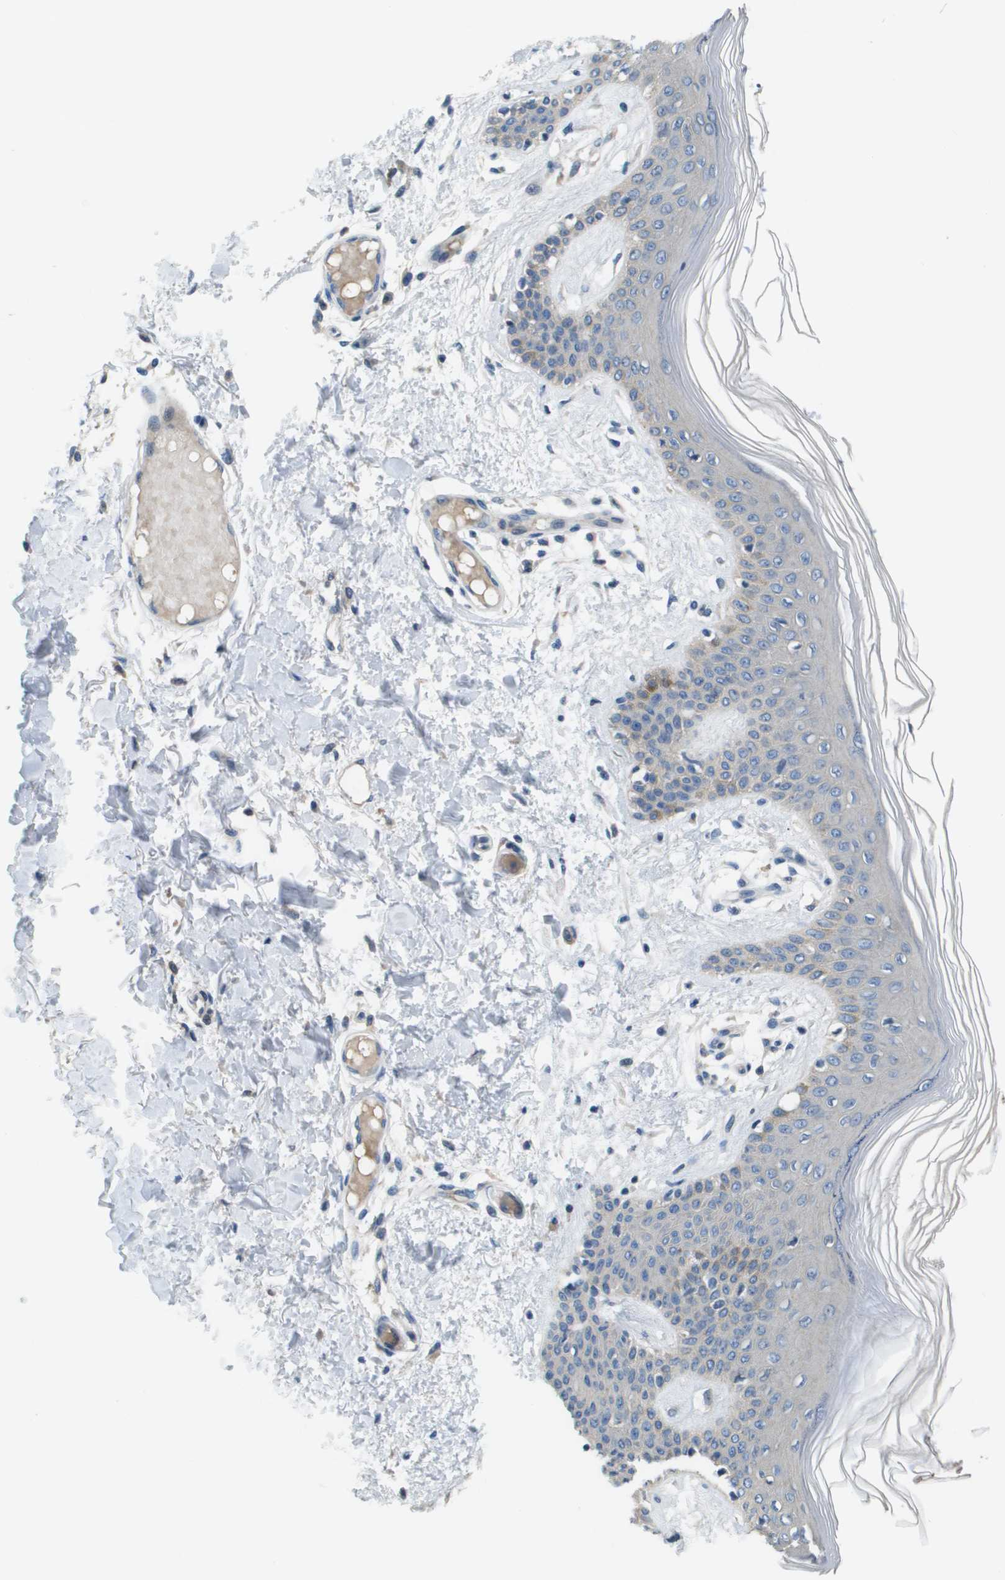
{"staining": {"intensity": "negative", "quantity": "none", "location": "none"}, "tissue": "skin", "cell_type": "Fibroblasts", "image_type": "normal", "snomed": [{"axis": "morphology", "description": "Normal tissue, NOS"}, {"axis": "topography", "description": "Skin"}], "caption": "This is an immunohistochemistry (IHC) image of normal skin. There is no expression in fibroblasts.", "gene": "NCS1", "patient": {"sex": "male", "age": 53}}